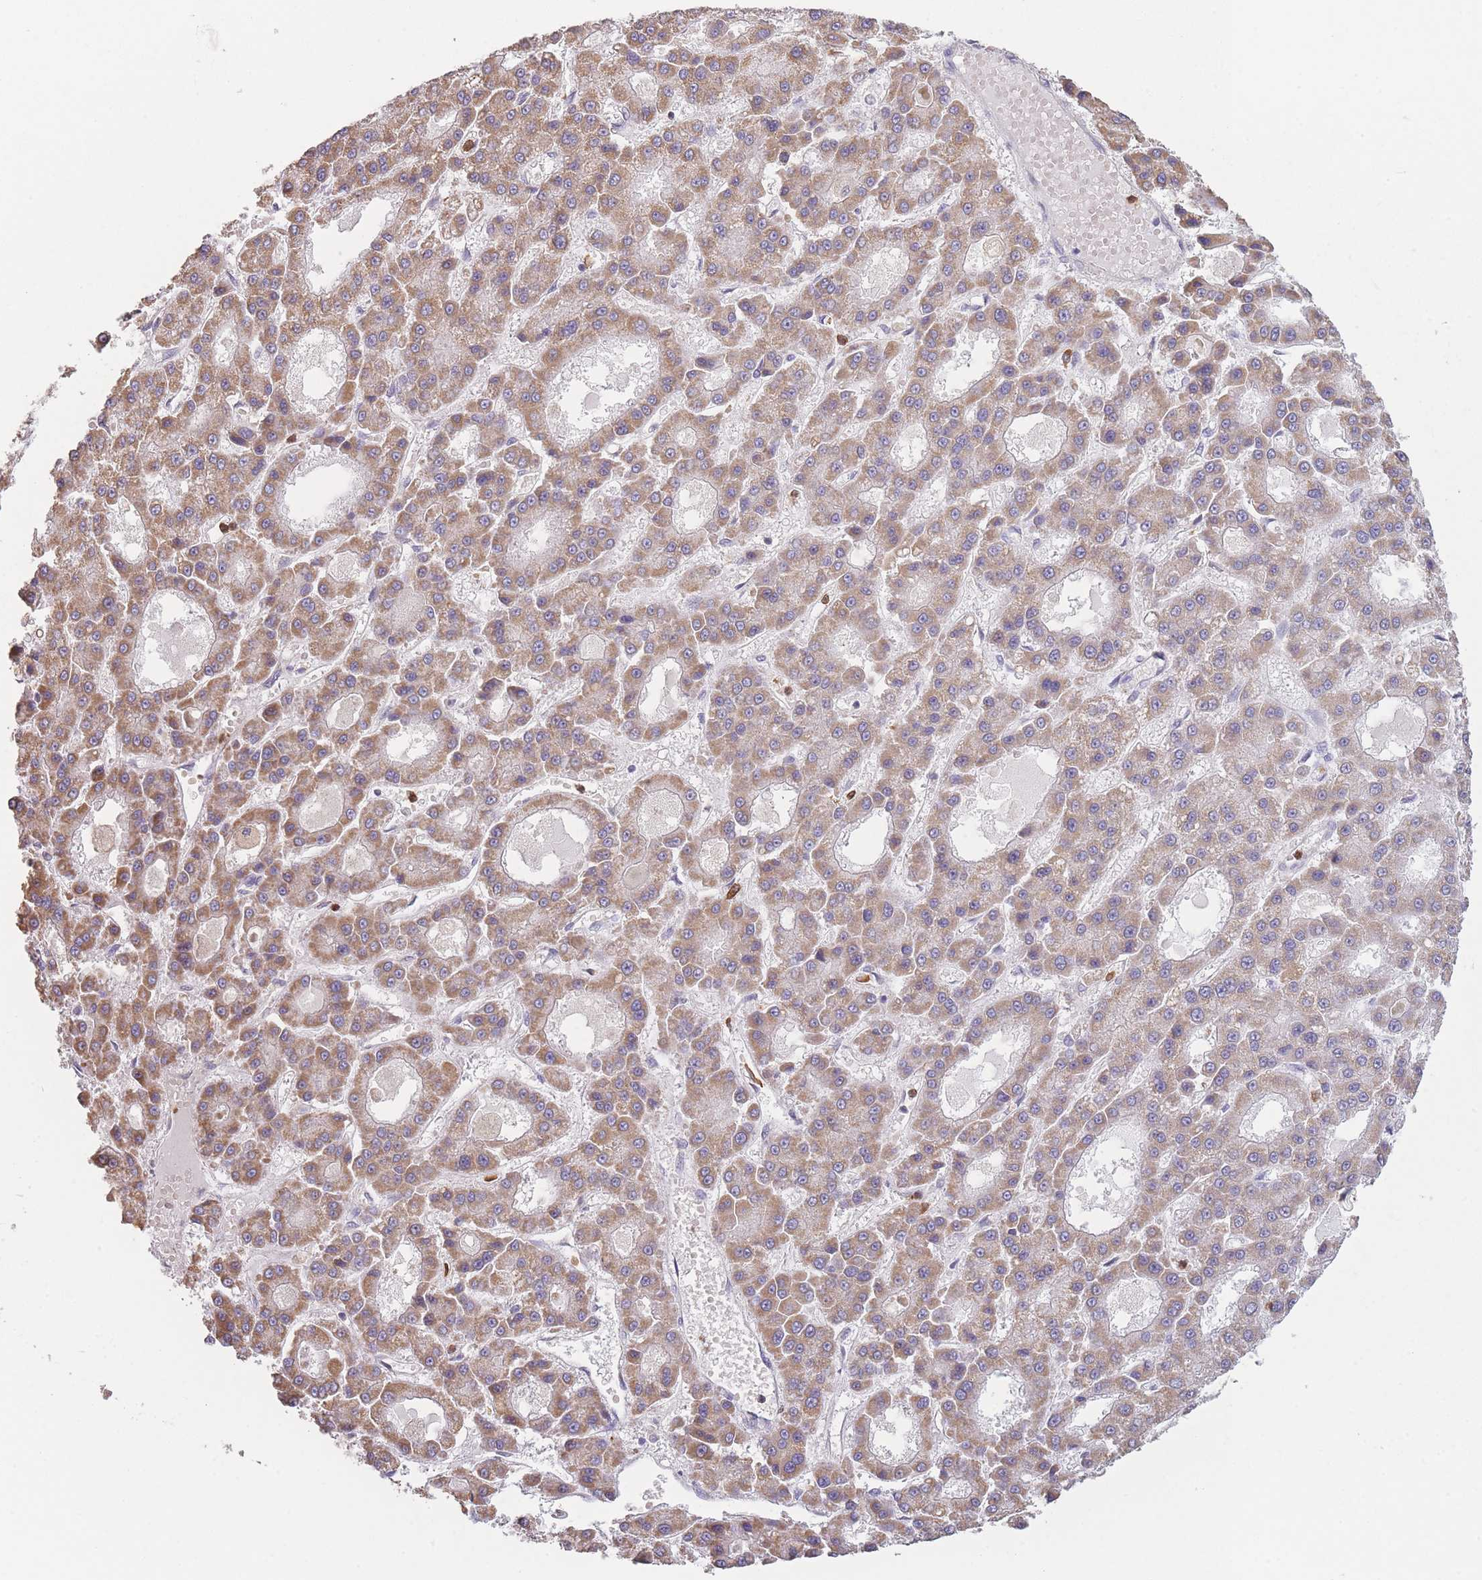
{"staining": {"intensity": "moderate", "quantity": ">75%", "location": "cytoplasmic/membranous"}, "tissue": "liver cancer", "cell_type": "Tumor cells", "image_type": "cancer", "snomed": [{"axis": "morphology", "description": "Carcinoma, Hepatocellular, NOS"}, {"axis": "topography", "description": "Liver"}], "caption": "Liver hepatocellular carcinoma tissue shows moderate cytoplasmic/membranous staining in about >75% of tumor cells", "gene": "PRAM1", "patient": {"sex": "male", "age": 70}}